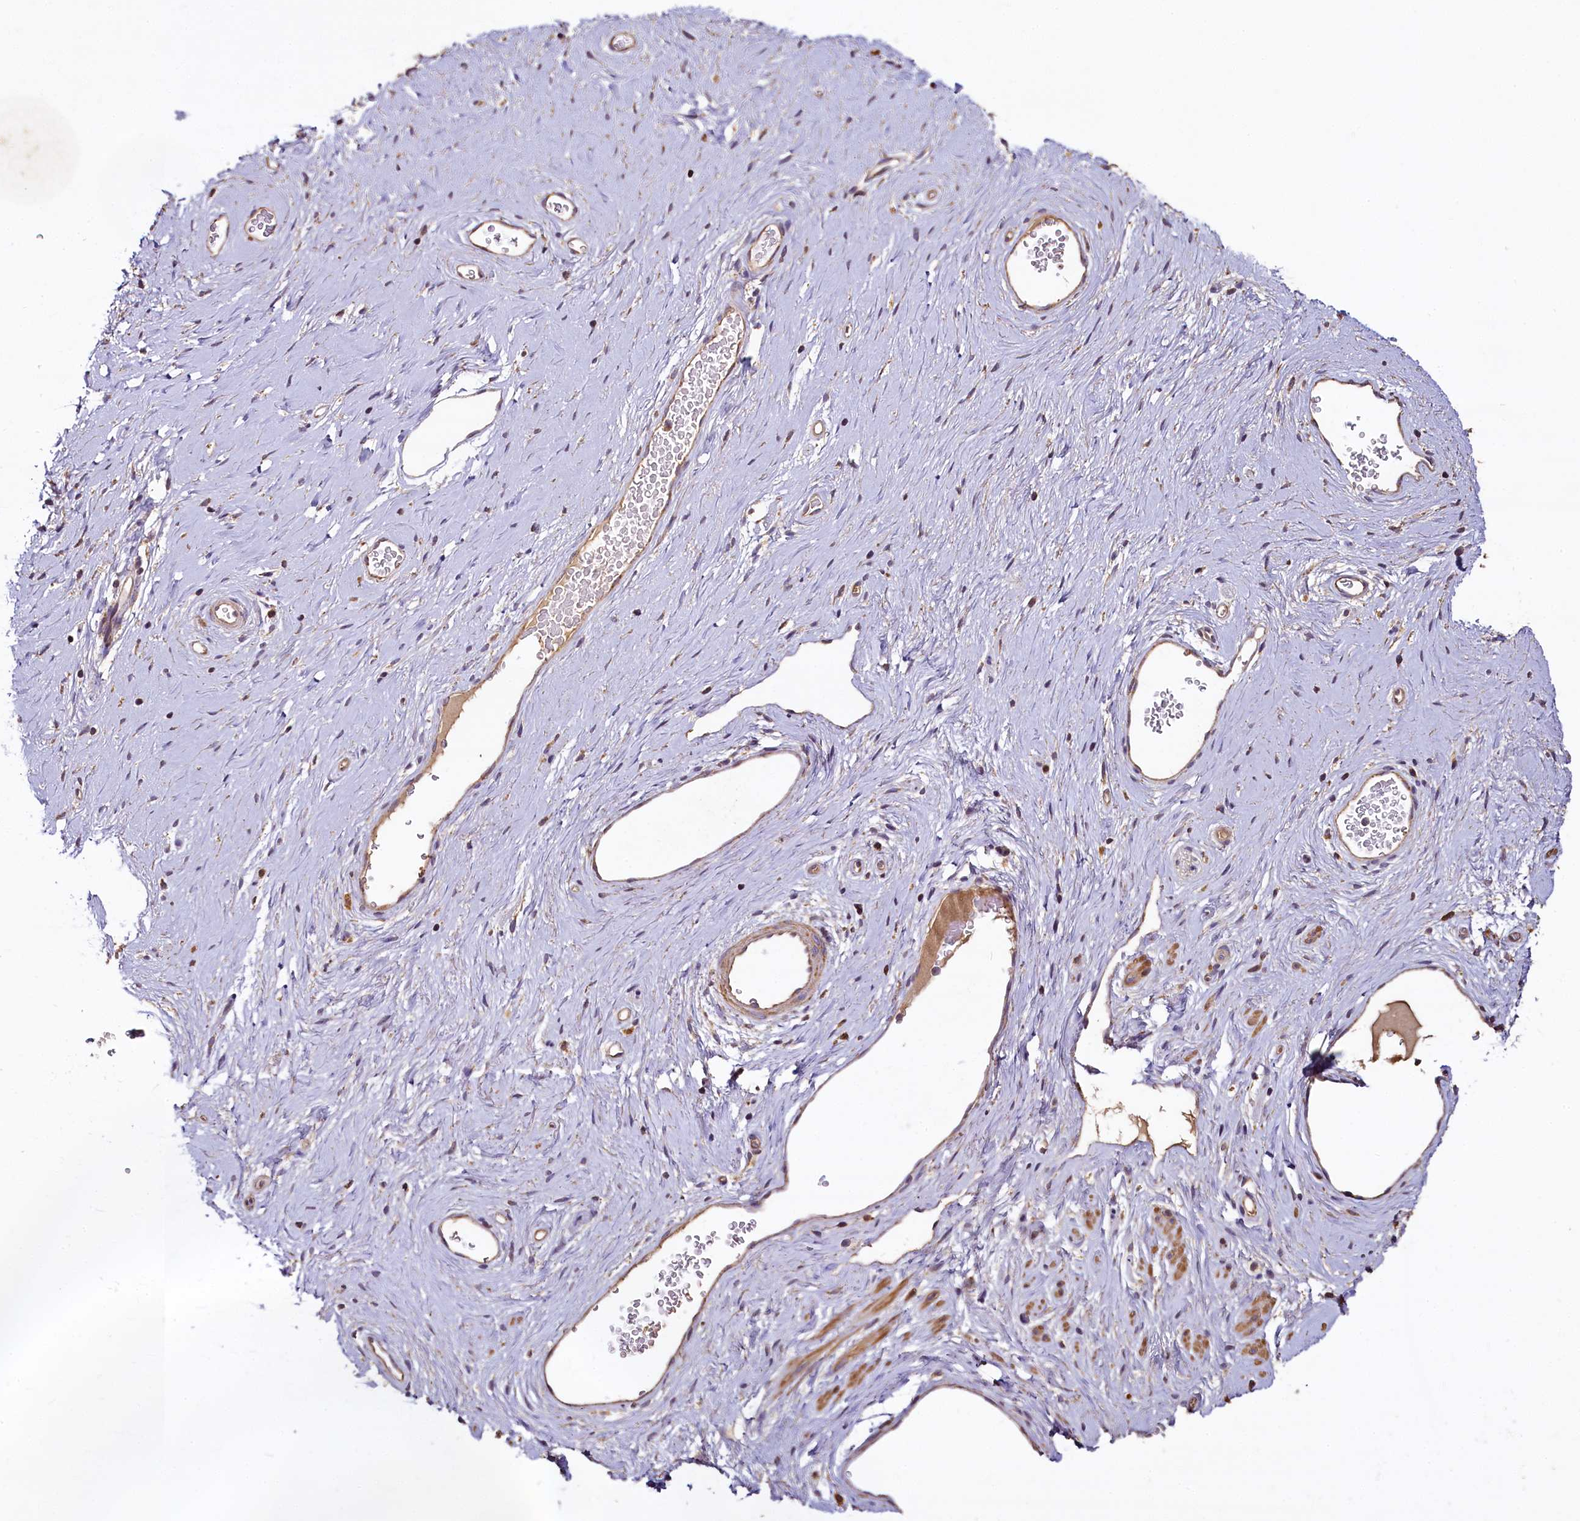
{"staining": {"intensity": "negative", "quantity": "none", "location": "none"}, "tissue": "adipose tissue", "cell_type": "Adipocytes", "image_type": "normal", "snomed": [{"axis": "morphology", "description": "Normal tissue, NOS"}, {"axis": "morphology", "description": "Adenocarcinoma, NOS"}, {"axis": "topography", "description": "Rectum"}, {"axis": "topography", "description": "Vagina"}, {"axis": "topography", "description": "Peripheral nerve tissue"}], "caption": "The micrograph reveals no significant expression in adipocytes of adipose tissue. Nuclei are stained in blue.", "gene": "COQ9", "patient": {"sex": "female", "age": 71}}